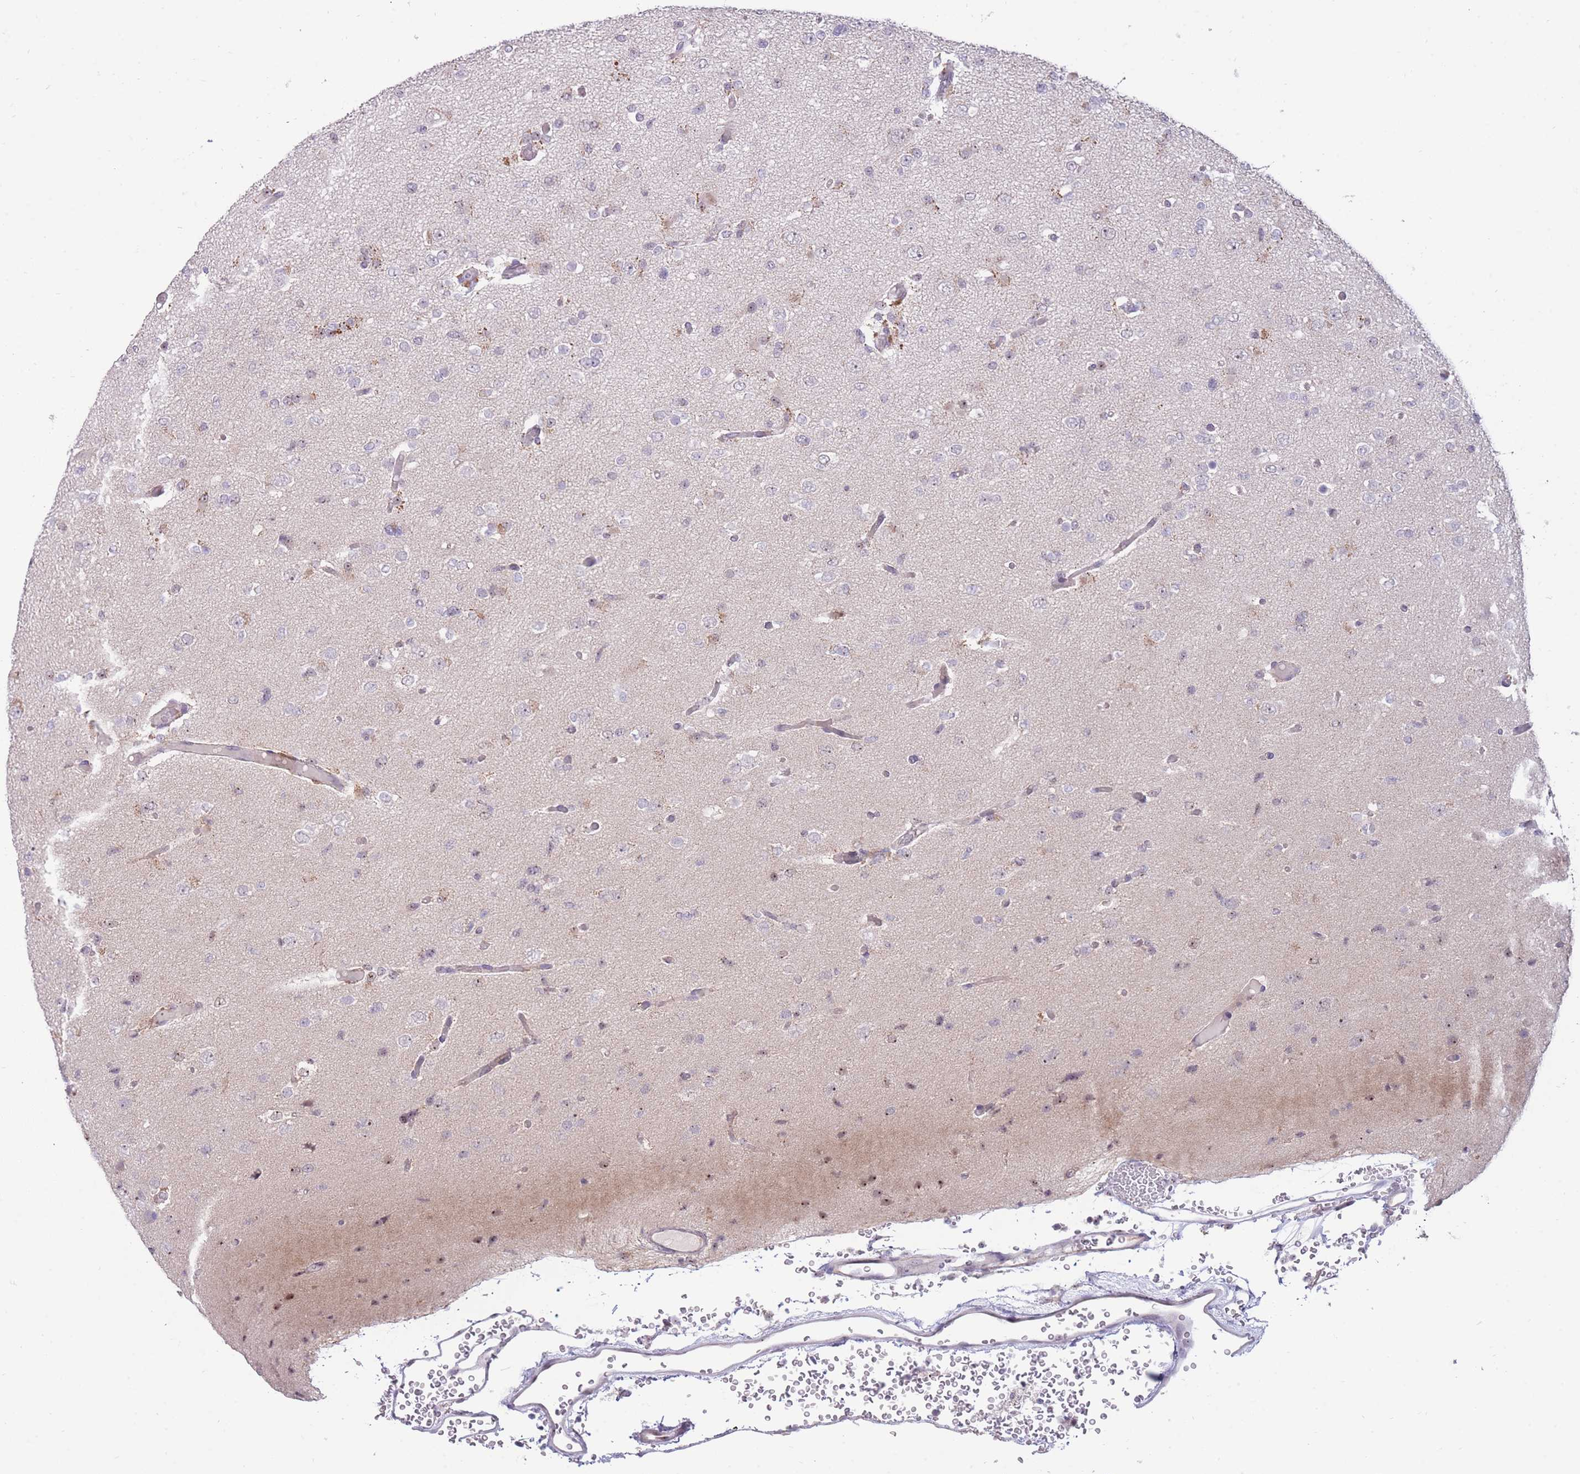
{"staining": {"intensity": "negative", "quantity": "none", "location": "none"}, "tissue": "glioma", "cell_type": "Tumor cells", "image_type": "cancer", "snomed": [{"axis": "morphology", "description": "Glioma, malignant, Low grade"}, {"axis": "topography", "description": "Brain"}], "caption": "Tumor cells are negative for brown protein staining in malignant glioma (low-grade).", "gene": "MCIDAS", "patient": {"sex": "female", "age": 22}}